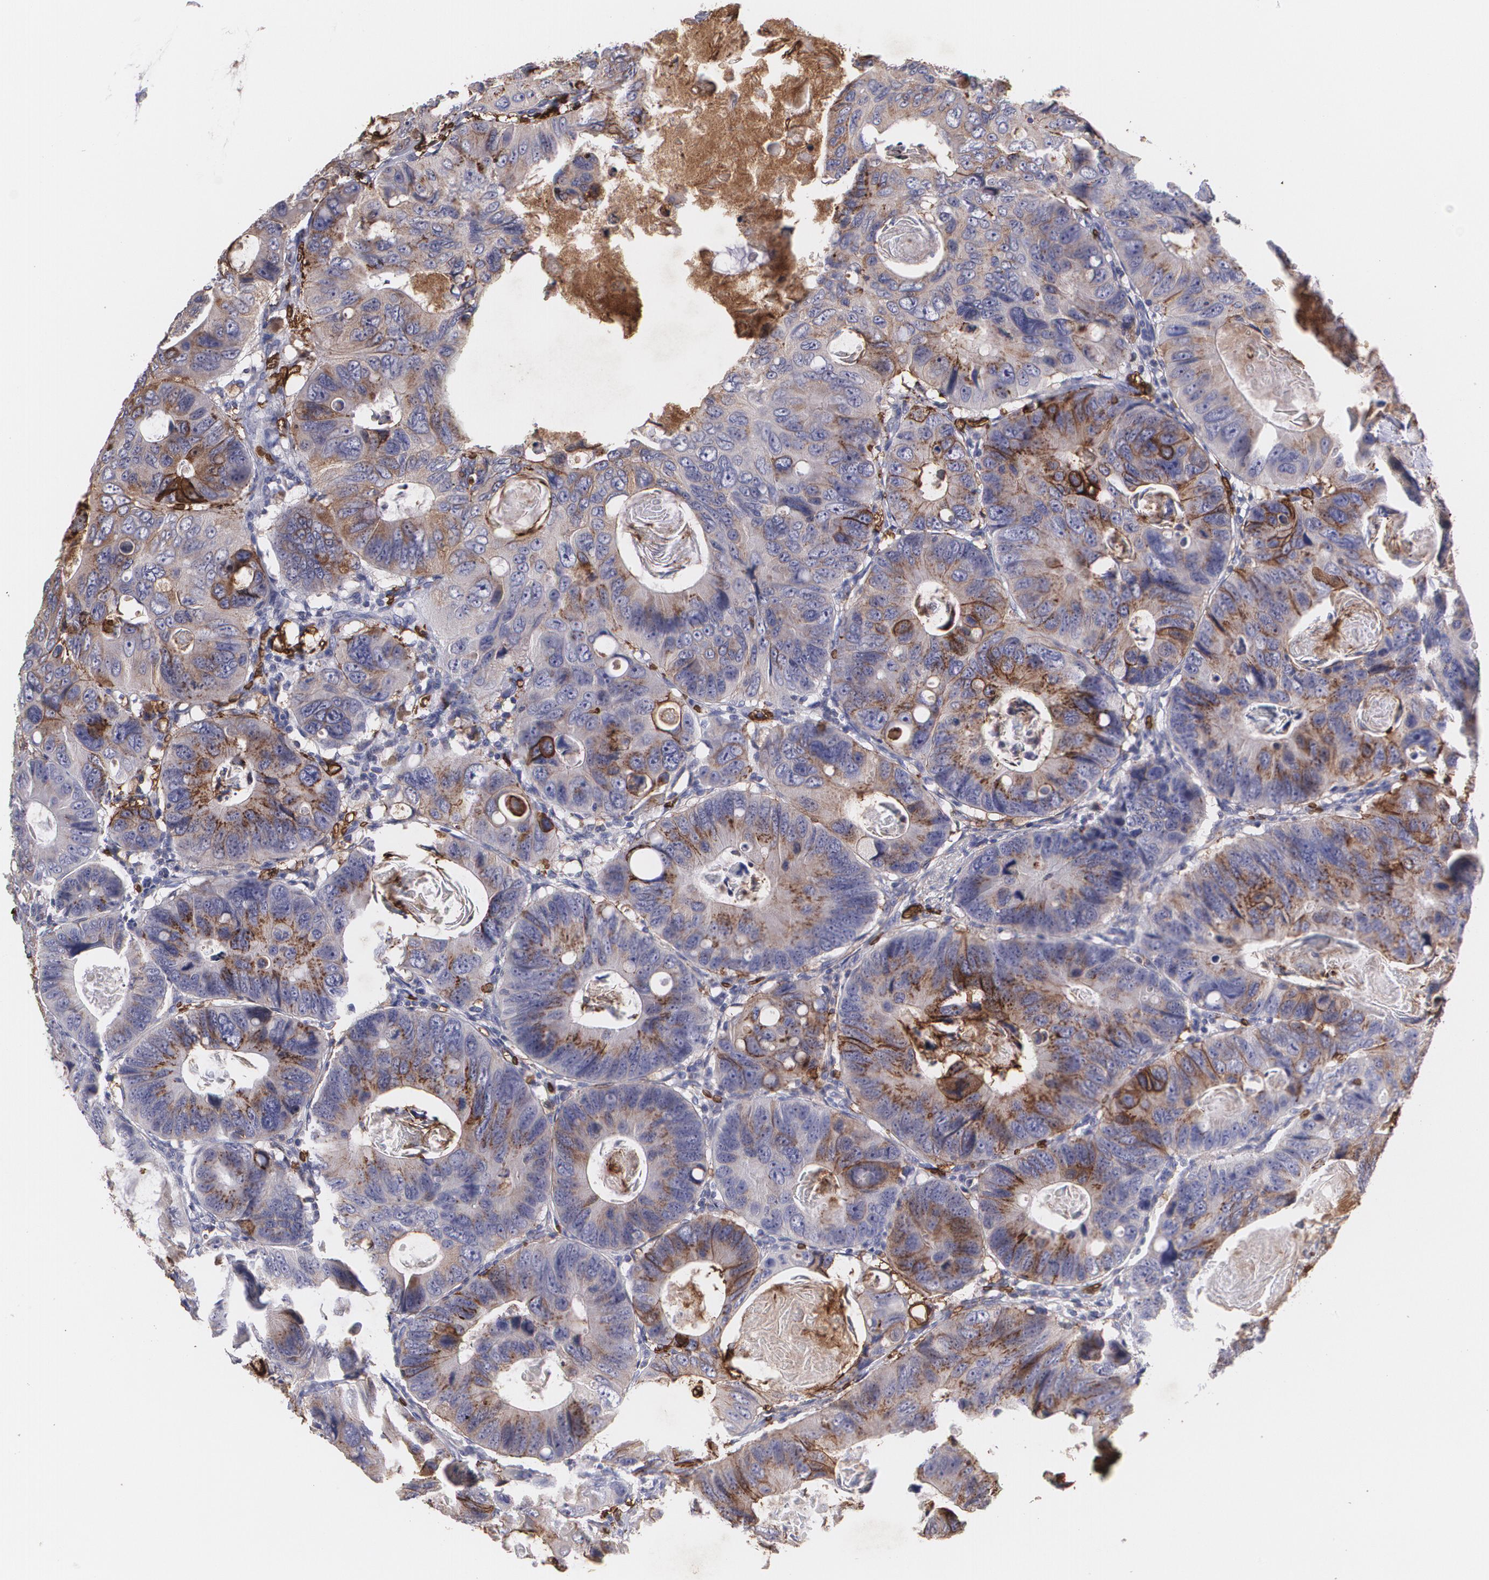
{"staining": {"intensity": "moderate", "quantity": ">75%", "location": "cytoplasmic/membranous"}, "tissue": "colorectal cancer", "cell_type": "Tumor cells", "image_type": "cancer", "snomed": [{"axis": "morphology", "description": "Adenocarcinoma, NOS"}, {"axis": "topography", "description": "Colon"}], "caption": "Protein staining shows moderate cytoplasmic/membranous staining in about >75% of tumor cells in adenocarcinoma (colorectal).", "gene": "SLC2A1", "patient": {"sex": "female", "age": 55}}